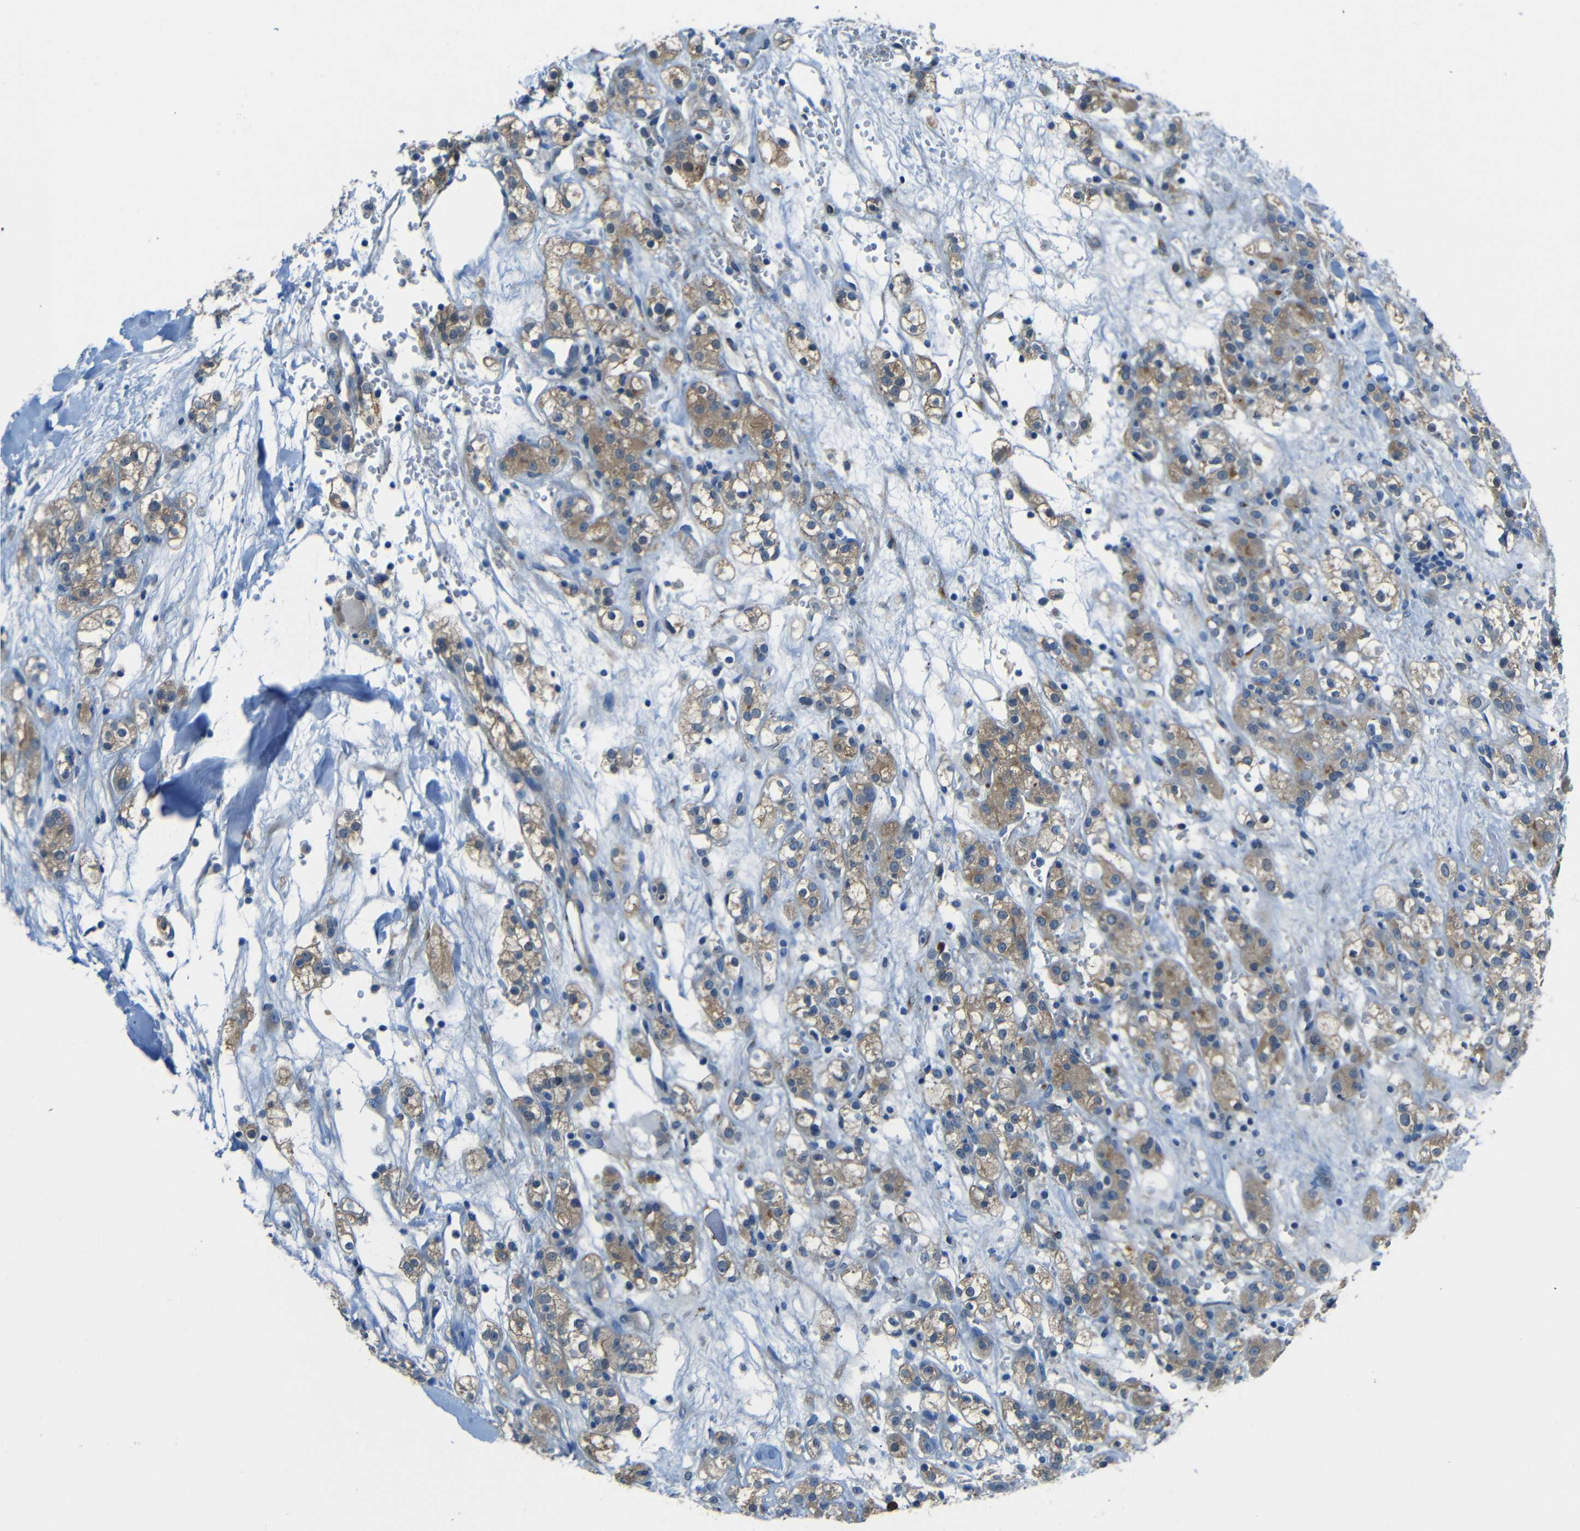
{"staining": {"intensity": "moderate", "quantity": ">75%", "location": "cytoplasmic/membranous"}, "tissue": "renal cancer", "cell_type": "Tumor cells", "image_type": "cancer", "snomed": [{"axis": "morphology", "description": "Normal tissue, NOS"}, {"axis": "morphology", "description": "Adenocarcinoma, NOS"}, {"axis": "topography", "description": "Kidney"}], "caption": "Immunohistochemistry (IHC) photomicrograph of human renal cancer (adenocarcinoma) stained for a protein (brown), which reveals medium levels of moderate cytoplasmic/membranous expression in about >75% of tumor cells.", "gene": "CYP26B1", "patient": {"sex": "male", "age": 61}}